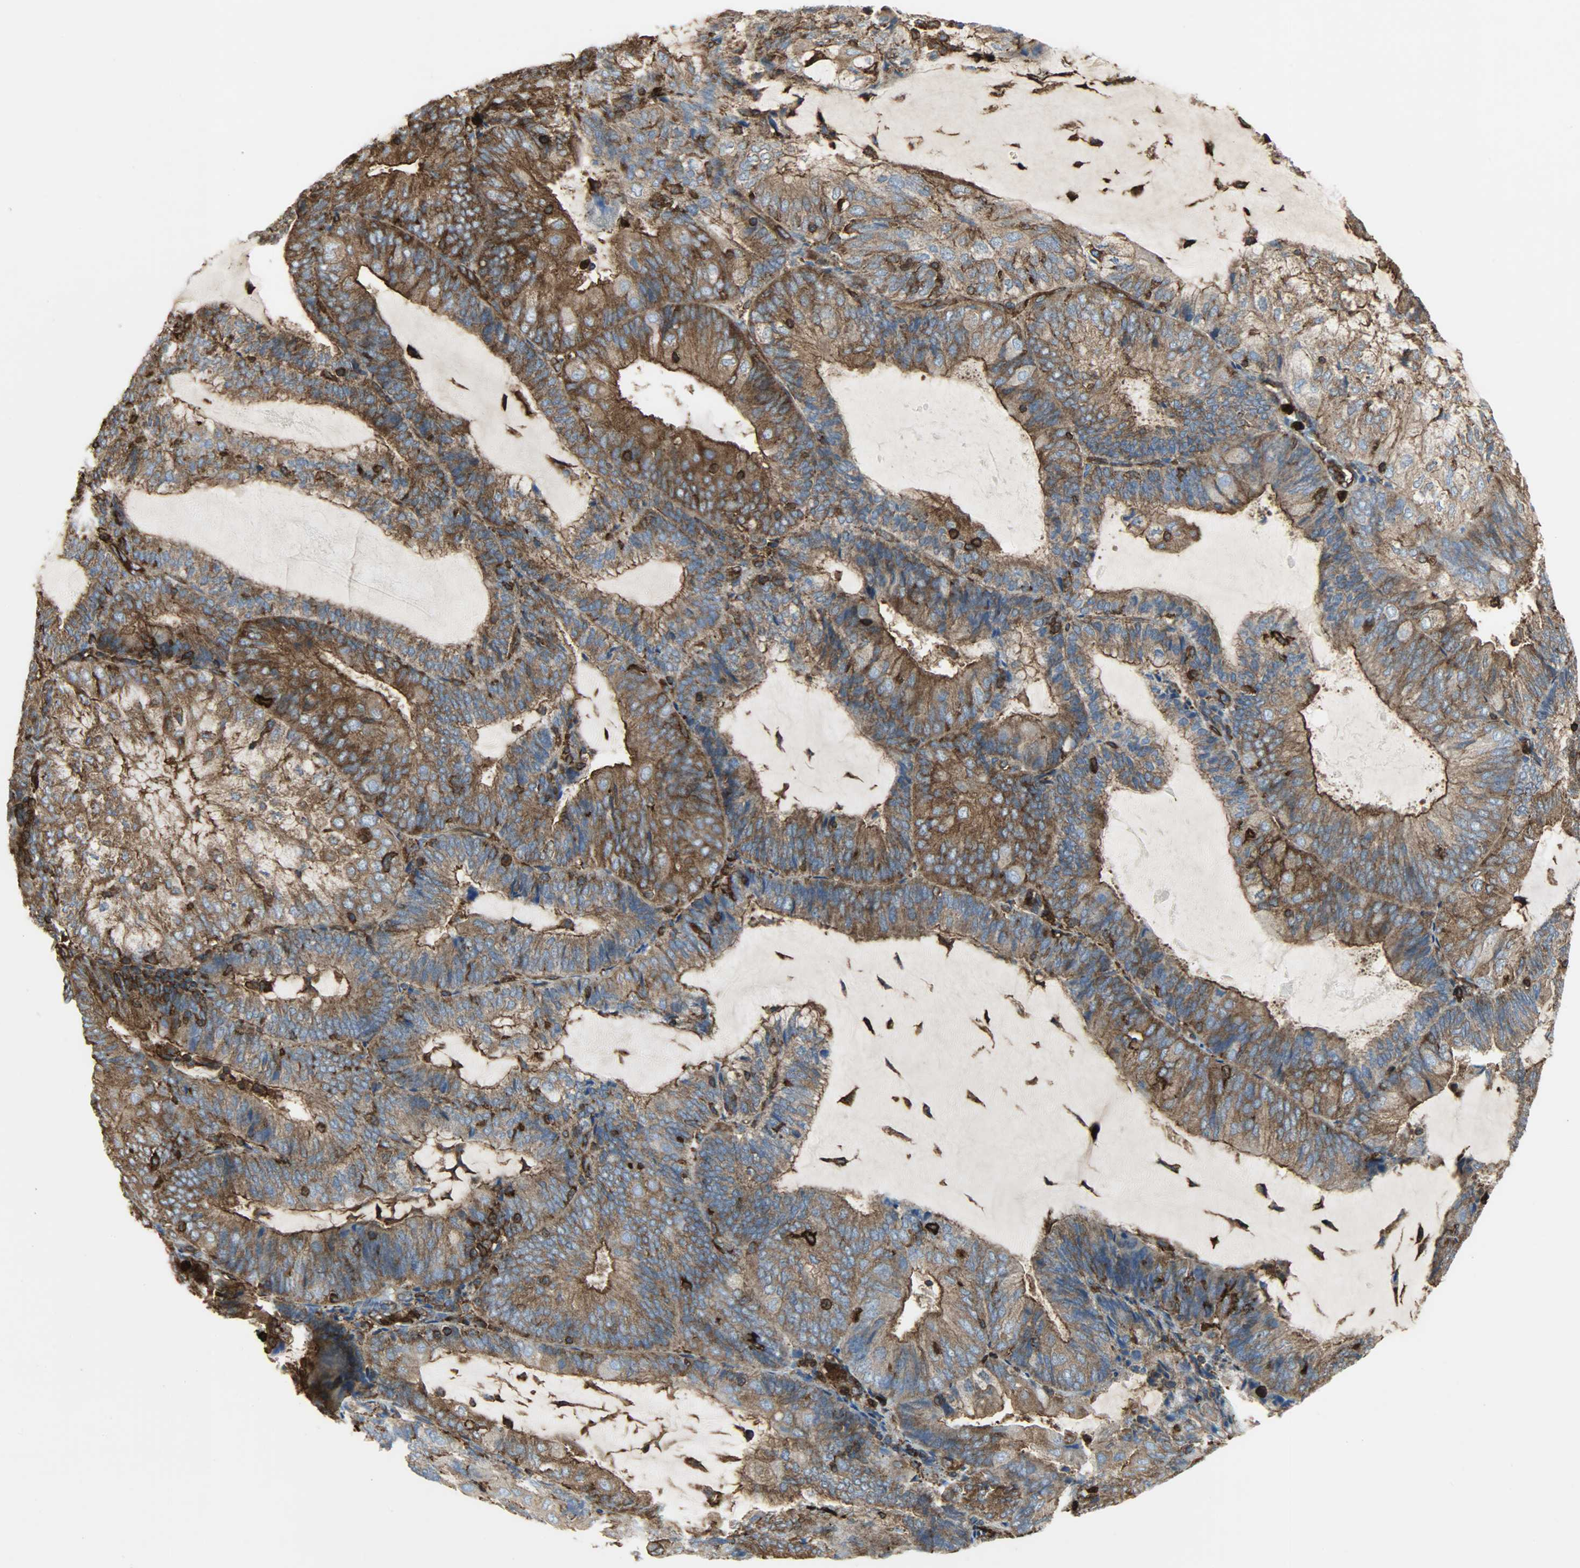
{"staining": {"intensity": "strong", "quantity": ">75%", "location": "cytoplasmic/membranous"}, "tissue": "endometrial cancer", "cell_type": "Tumor cells", "image_type": "cancer", "snomed": [{"axis": "morphology", "description": "Adenocarcinoma, NOS"}, {"axis": "topography", "description": "Endometrium"}], "caption": "IHC micrograph of human endometrial adenocarcinoma stained for a protein (brown), which demonstrates high levels of strong cytoplasmic/membranous staining in about >75% of tumor cells.", "gene": "VASP", "patient": {"sex": "female", "age": 81}}